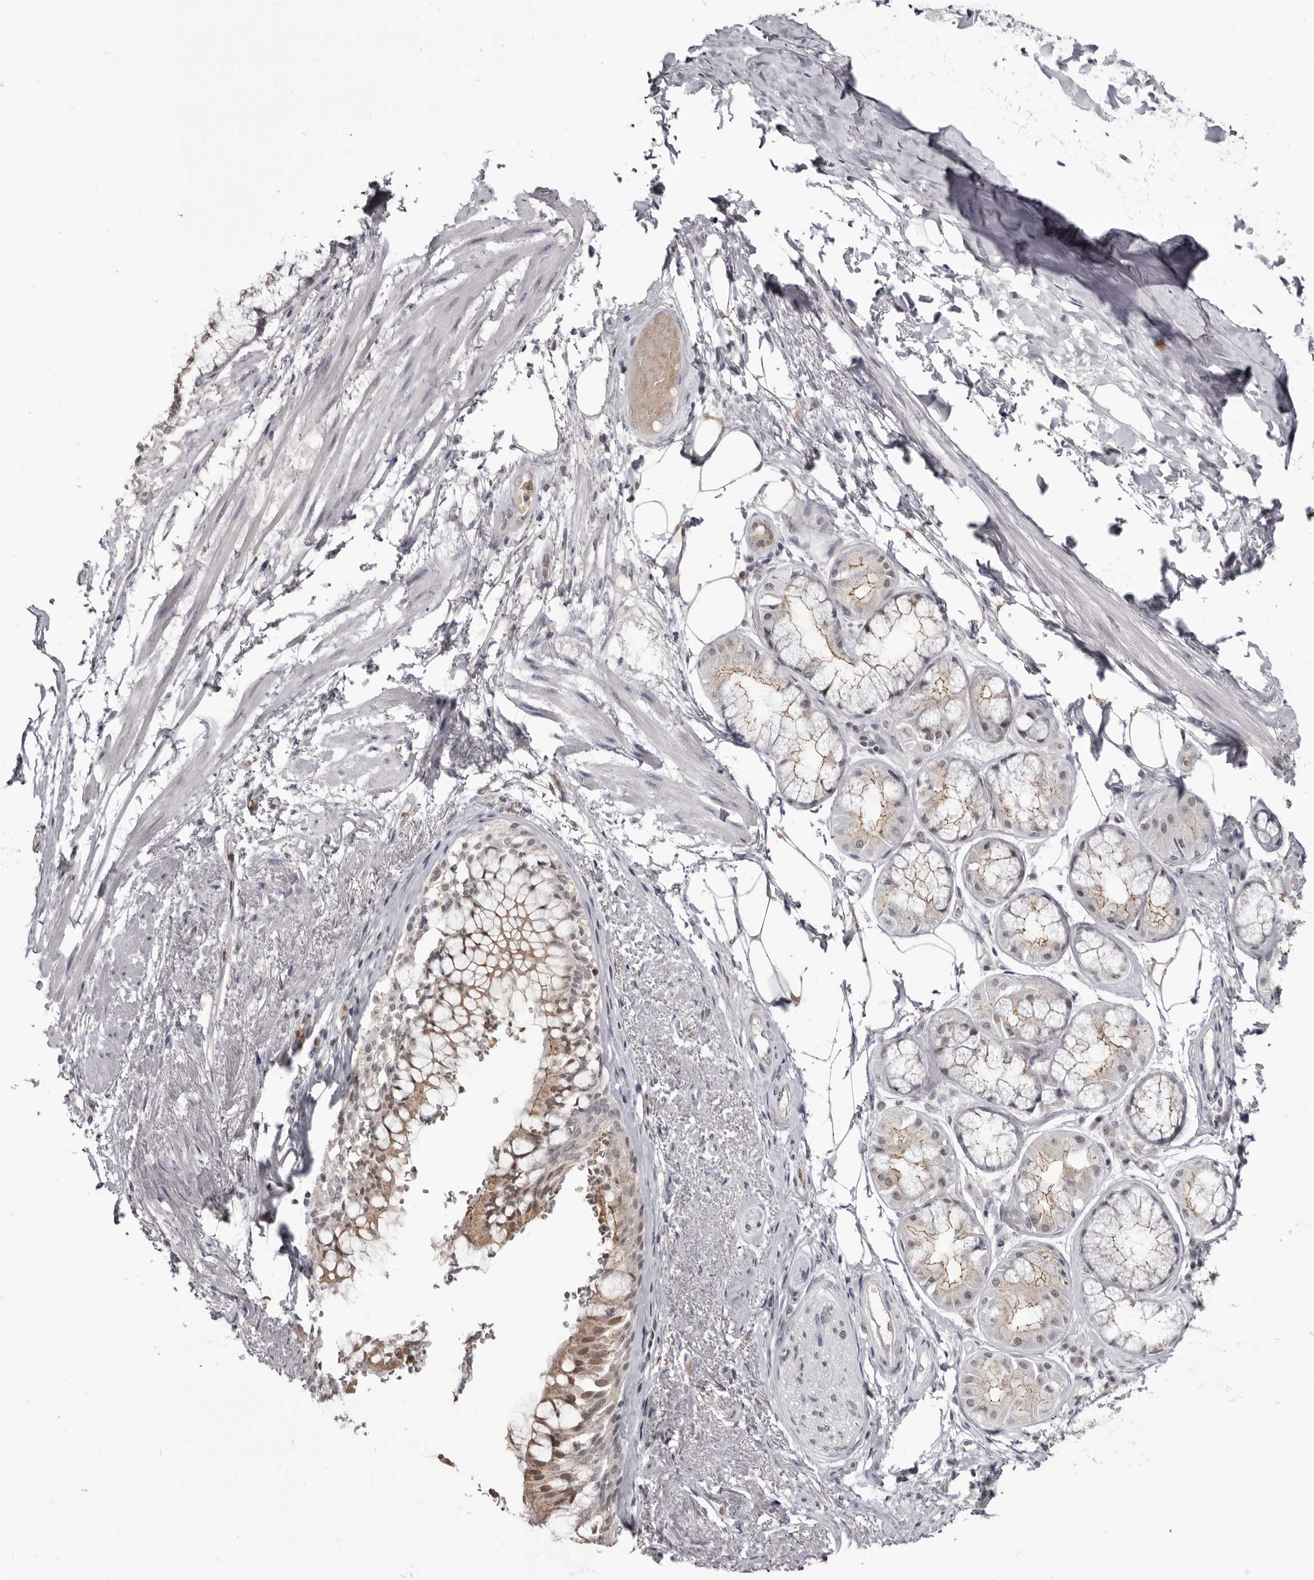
{"staining": {"intensity": "weak", "quantity": "25%-75%", "location": "cytoplasmic/membranous"}, "tissue": "adipose tissue", "cell_type": "Adipocytes", "image_type": "normal", "snomed": [{"axis": "morphology", "description": "Normal tissue, NOS"}, {"axis": "topography", "description": "Bronchus"}], "caption": "This image exhibits immunohistochemistry (IHC) staining of normal adipose tissue, with low weak cytoplasmic/membranous expression in approximately 25%-75% of adipocytes.", "gene": "CGN", "patient": {"sex": "male", "age": 66}}